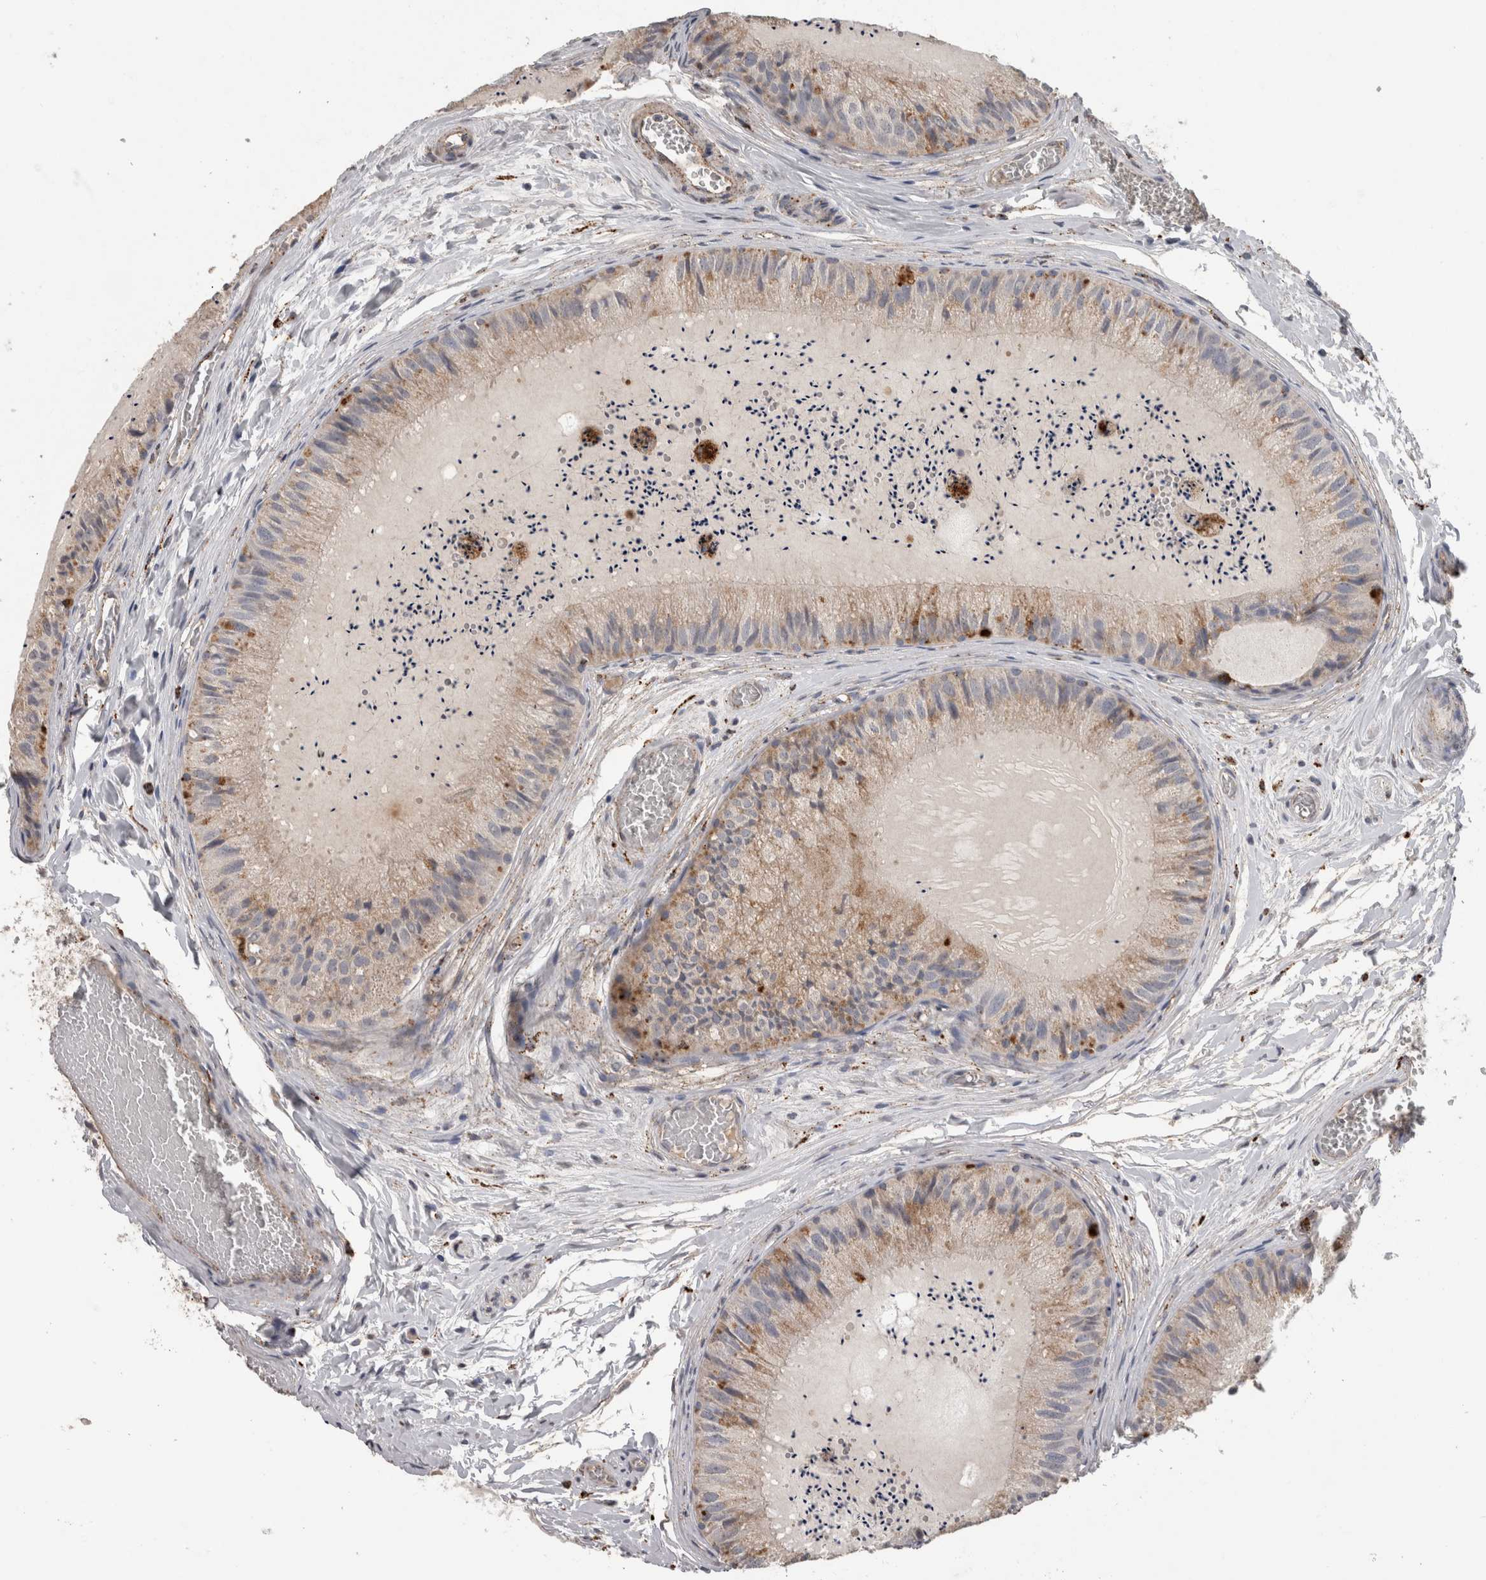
{"staining": {"intensity": "weak", "quantity": ">75%", "location": "cytoplasmic/membranous"}, "tissue": "epididymis", "cell_type": "Glandular cells", "image_type": "normal", "snomed": [{"axis": "morphology", "description": "Normal tissue, NOS"}, {"axis": "topography", "description": "Epididymis"}], "caption": "Epididymis stained with a brown dye exhibits weak cytoplasmic/membranous positive staining in about >75% of glandular cells.", "gene": "CTSZ", "patient": {"sex": "male", "age": 31}}